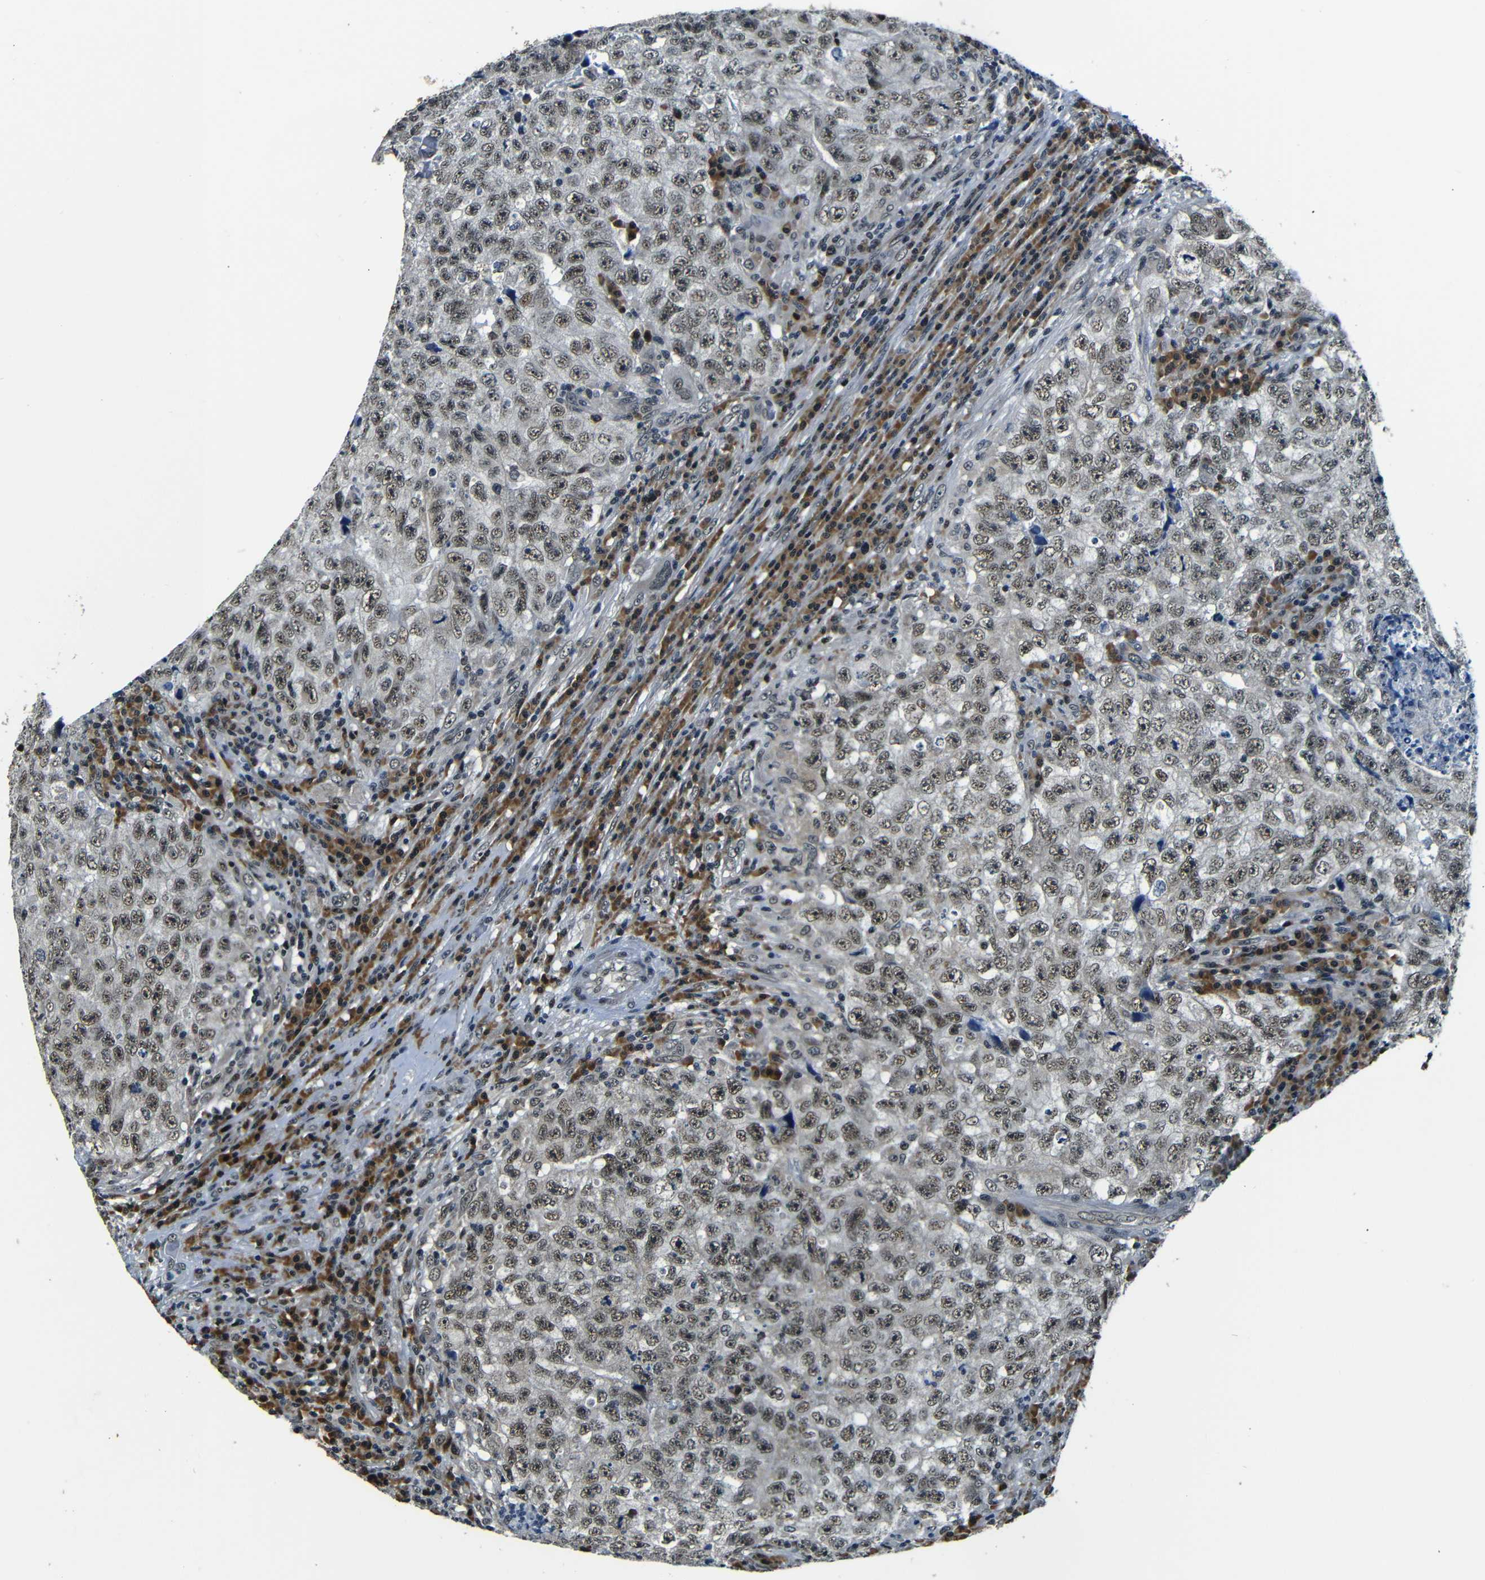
{"staining": {"intensity": "weak", "quantity": ">75%", "location": "nuclear"}, "tissue": "testis cancer", "cell_type": "Tumor cells", "image_type": "cancer", "snomed": [{"axis": "morphology", "description": "Necrosis, NOS"}, {"axis": "morphology", "description": "Carcinoma, Embryonal, NOS"}, {"axis": "topography", "description": "Testis"}], "caption": "Protein expression analysis of testis embryonal carcinoma displays weak nuclear positivity in about >75% of tumor cells.", "gene": "FOXD4", "patient": {"sex": "male", "age": 19}}